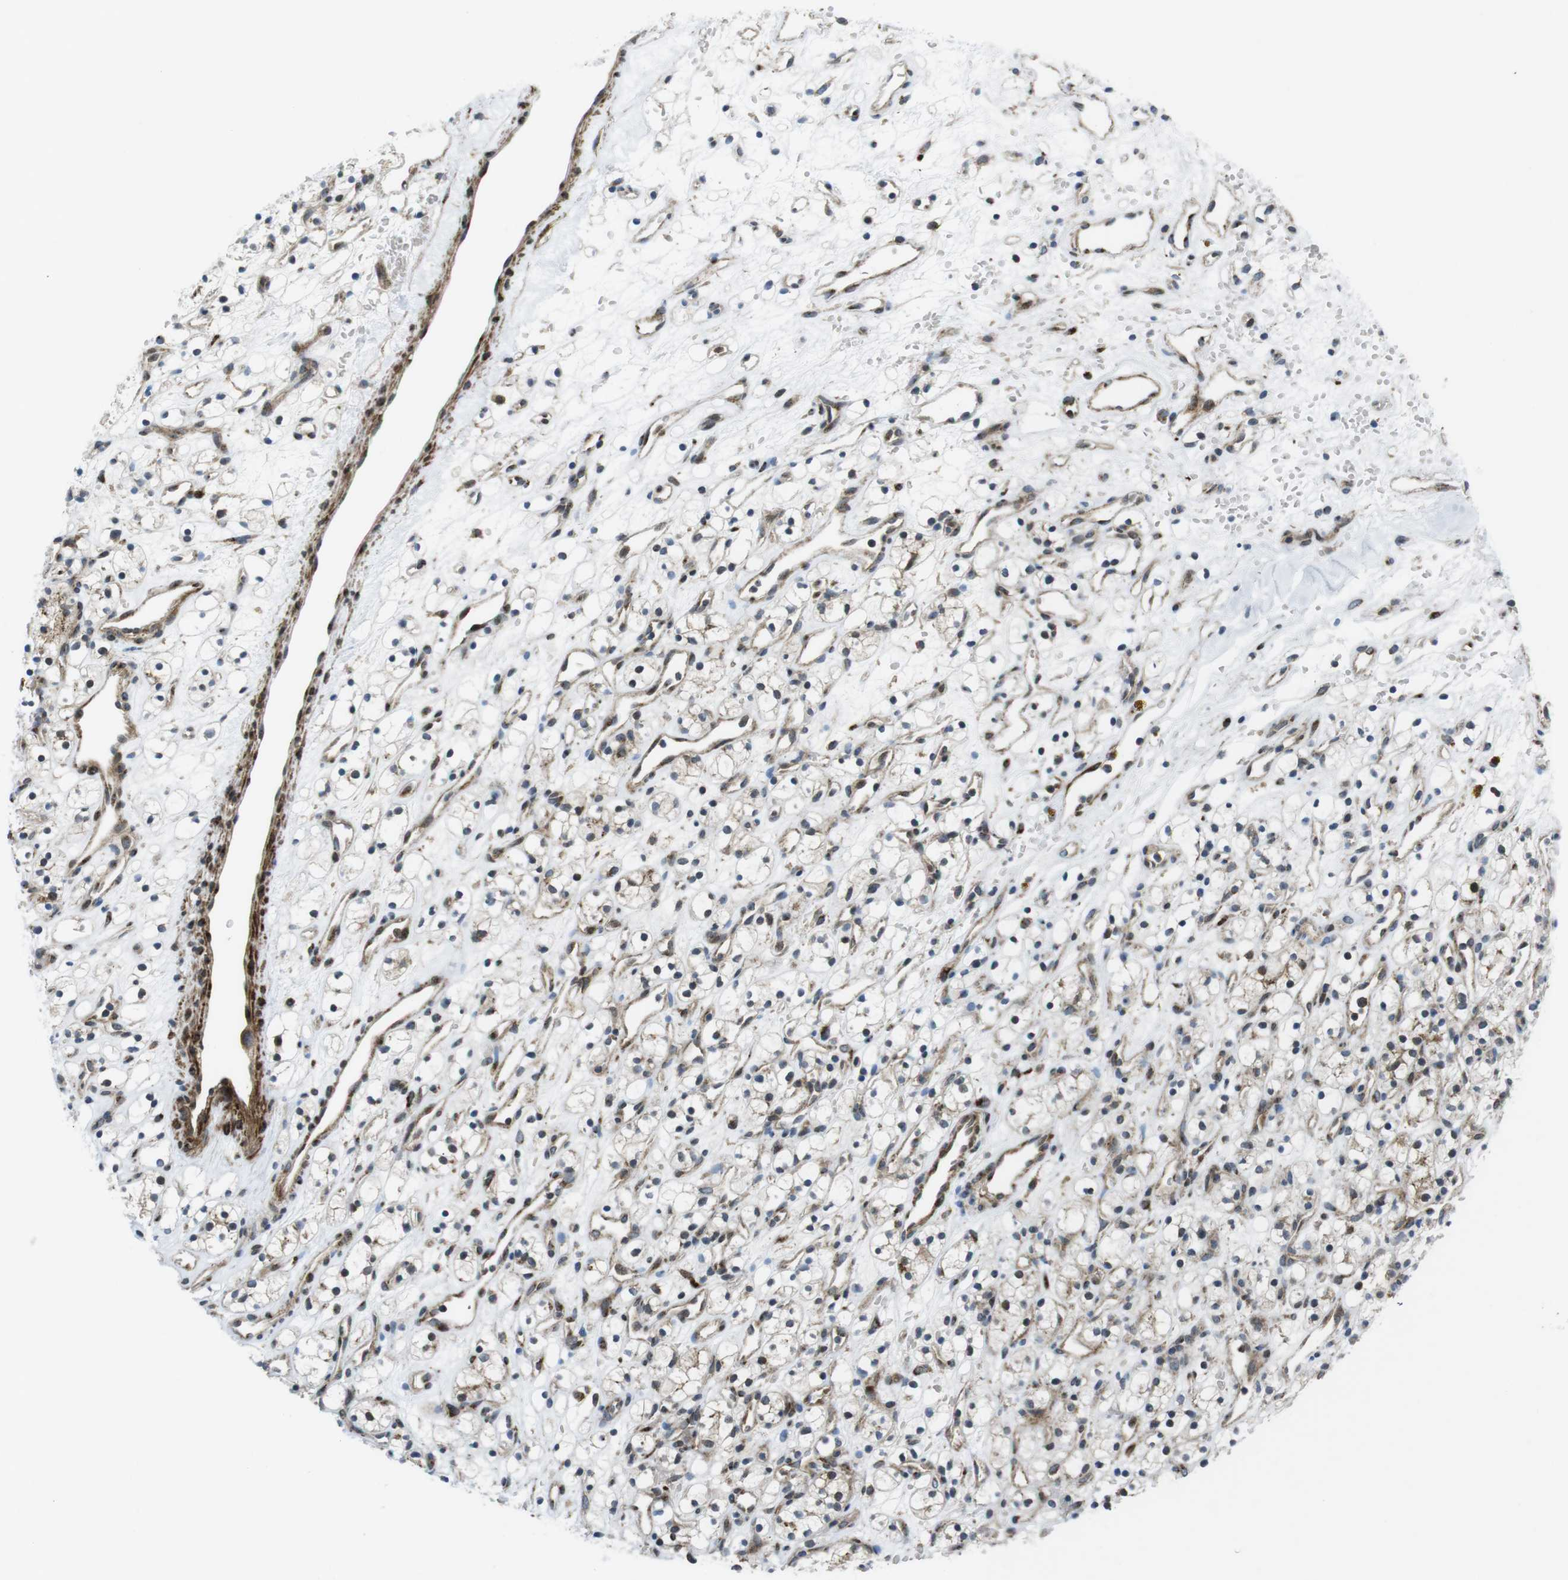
{"staining": {"intensity": "weak", "quantity": "25%-75%", "location": "cytoplasmic/membranous,nuclear"}, "tissue": "renal cancer", "cell_type": "Tumor cells", "image_type": "cancer", "snomed": [{"axis": "morphology", "description": "Adenocarcinoma, NOS"}, {"axis": "topography", "description": "Kidney"}], "caption": "DAB immunohistochemical staining of human renal cancer (adenocarcinoma) demonstrates weak cytoplasmic/membranous and nuclear protein expression in about 25%-75% of tumor cells.", "gene": "CUL7", "patient": {"sex": "female", "age": 60}}